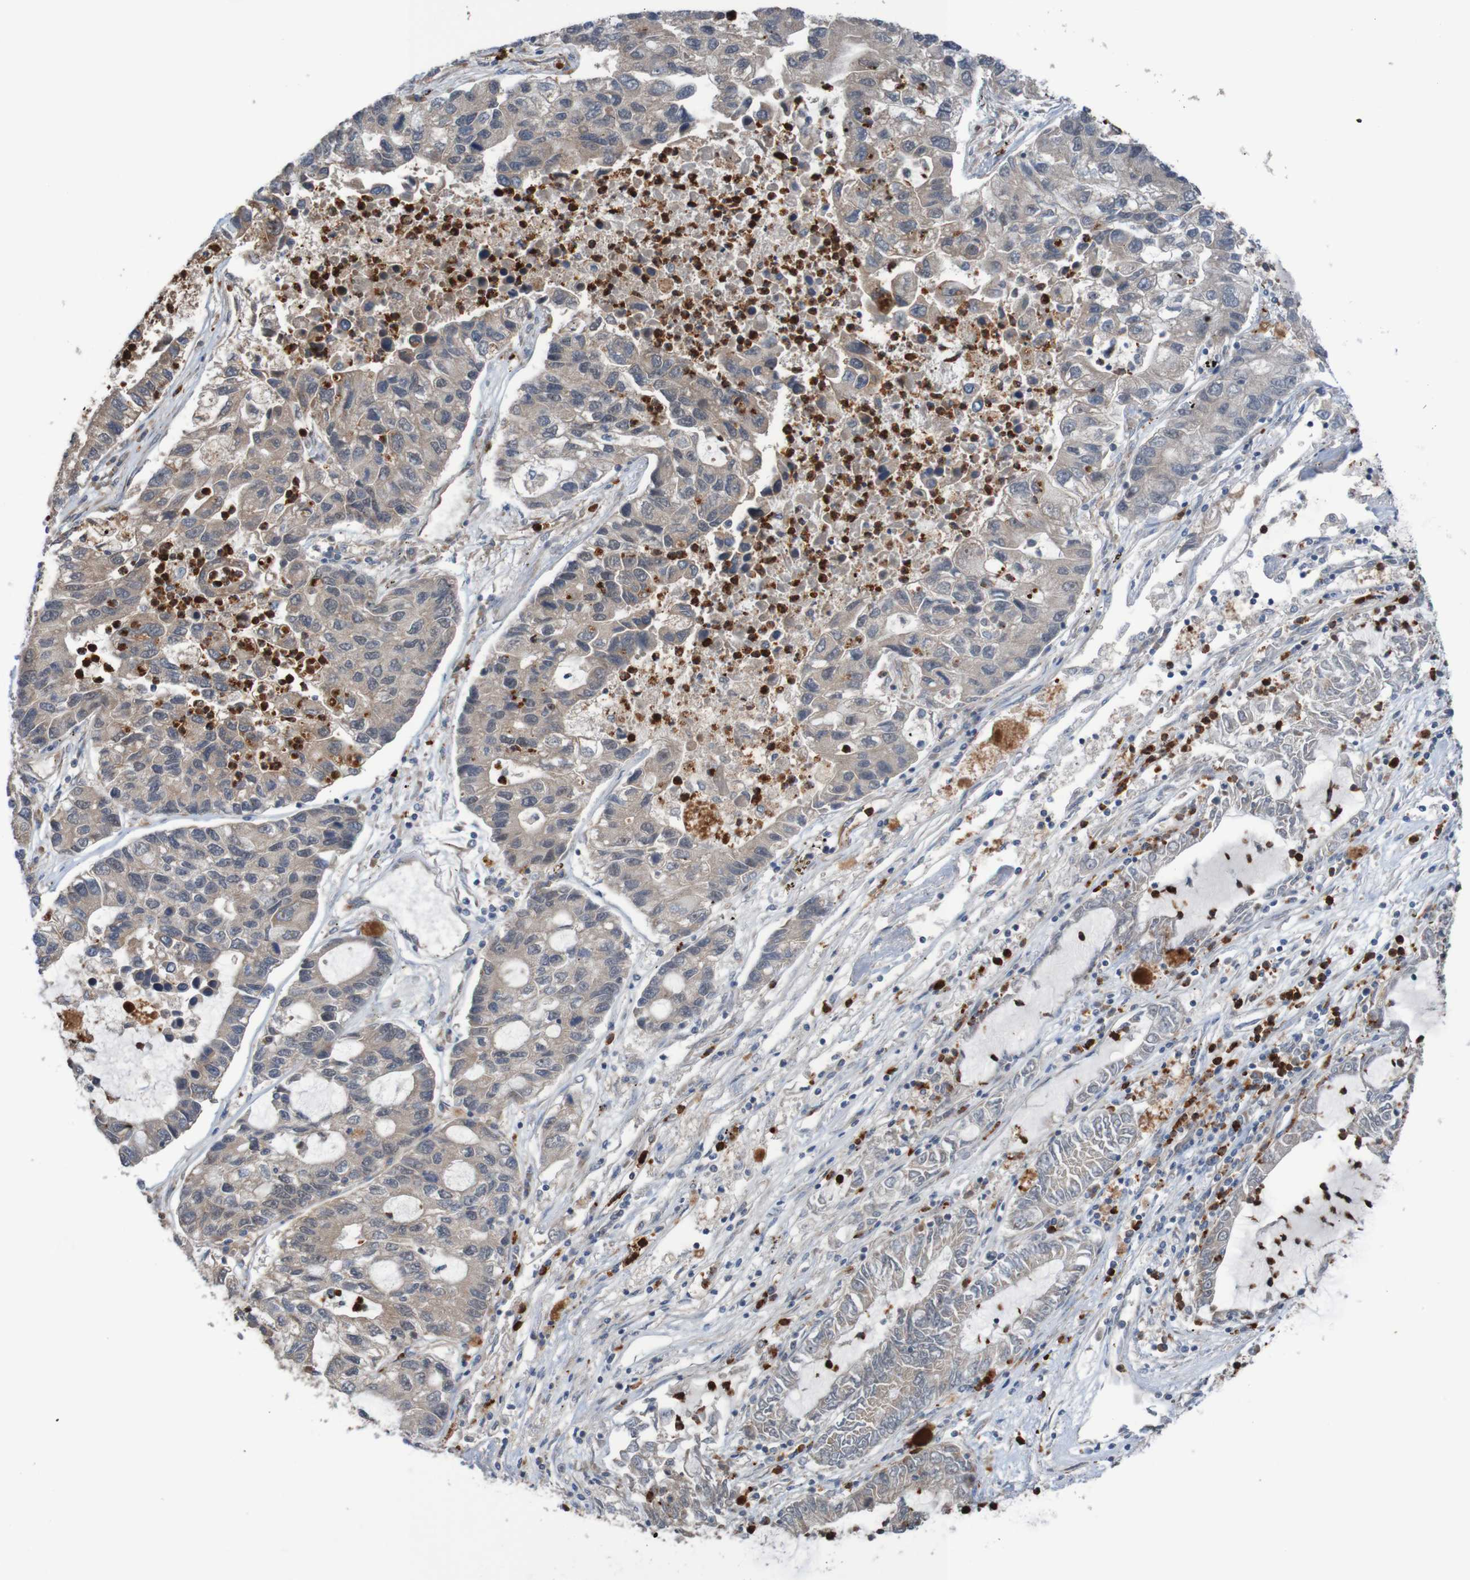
{"staining": {"intensity": "negative", "quantity": "none", "location": "none"}, "tissue": "lung cancer", "cell_type": "Tumor cells", "image_type": "cancer", "snomed": [{"axis": "morphology", "description": "Adenocarcinoma, NOS"}, {"axis": "topography", "description": "Lung"}], "caption": "DAB immunohistochemical staining of human lung cancer shows no significant staining in tumor cells.", "gene": "ST8SIA6", "patient": {"sex": "female", "age": 51}}